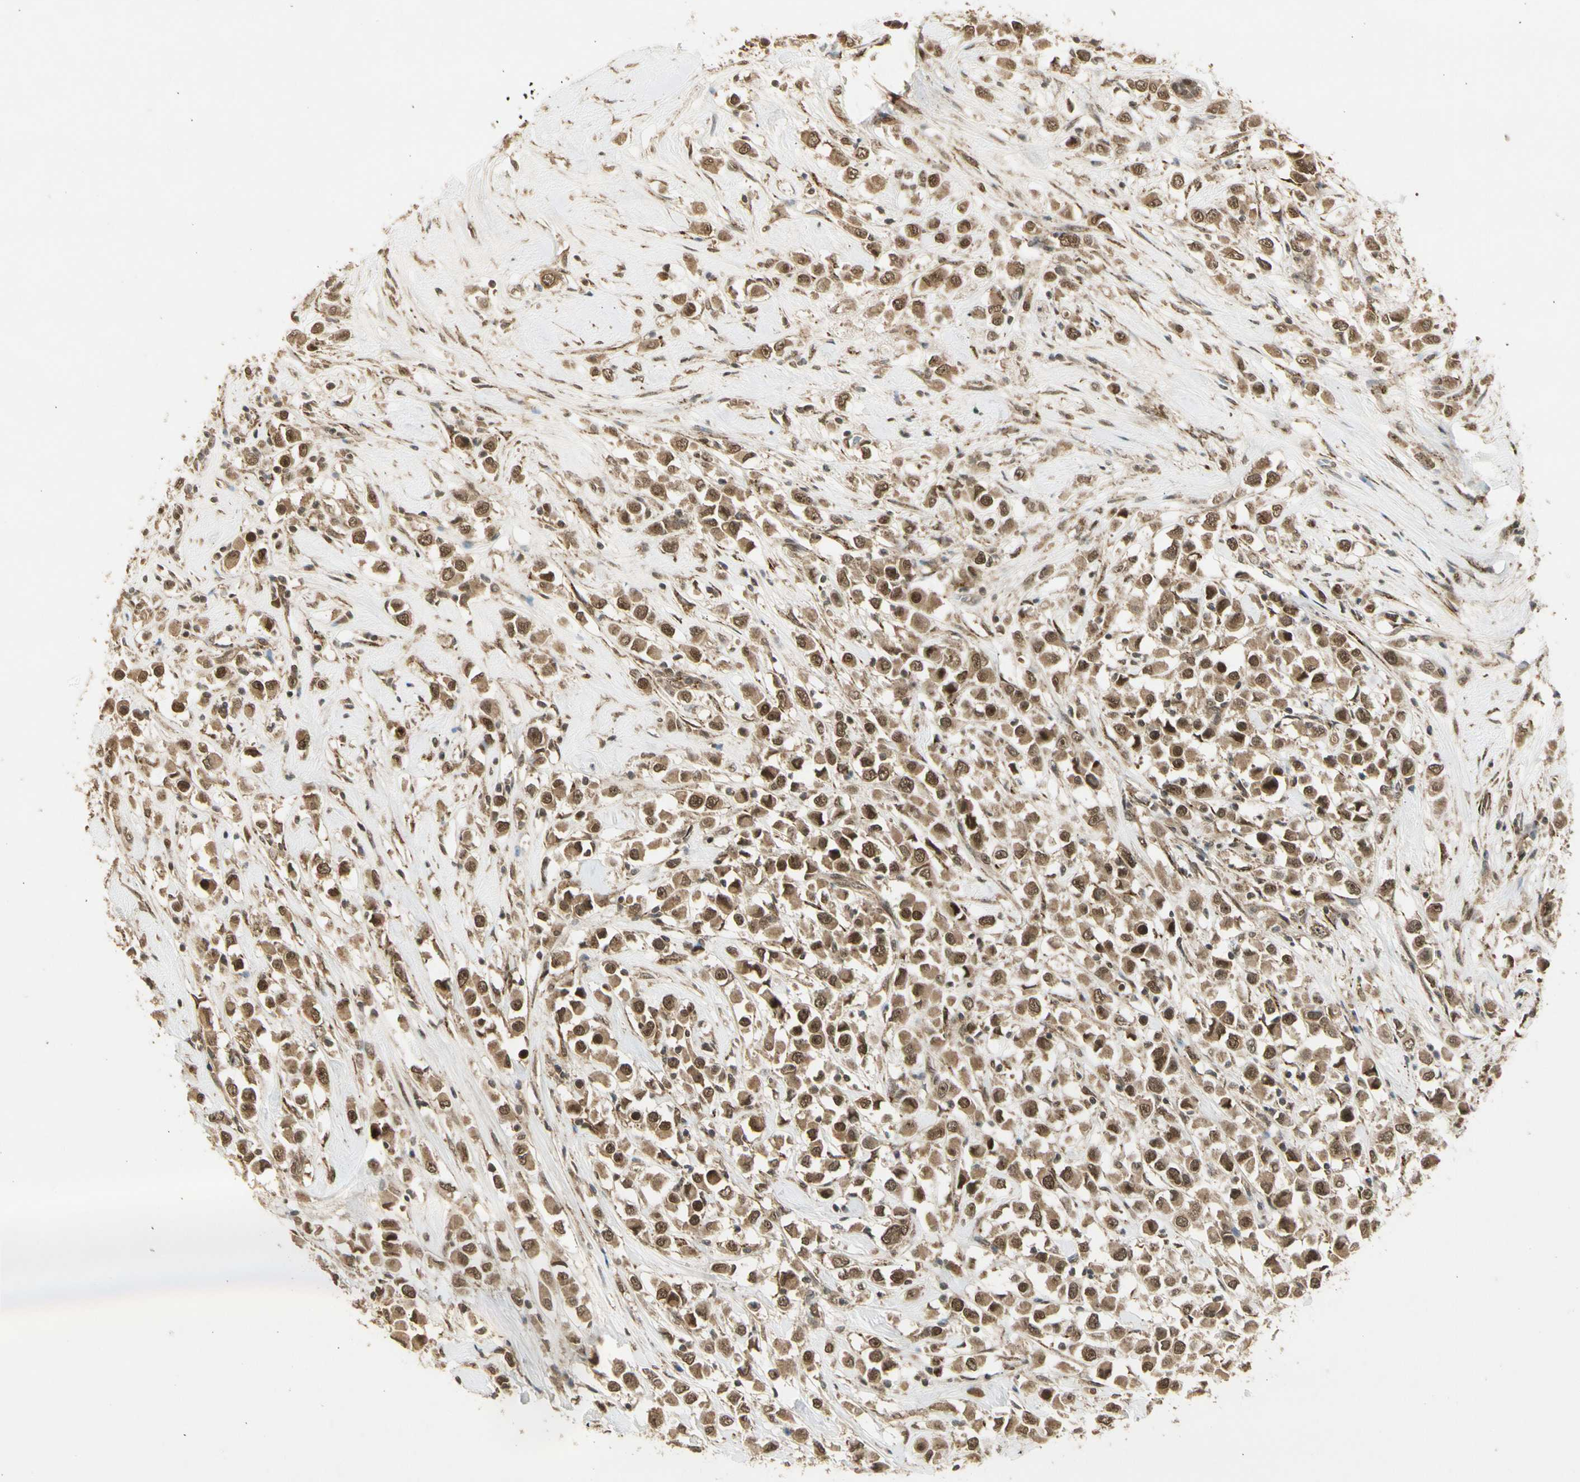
{"staining": {"intensity": "moderate", "quantity": ">75%", "location": "cytoplasmic/membranous,nuclear"}, "tissue": "breast cancer", "cell_type": "Tumor cells", "image_type": "cancer", "snomed": [{"axis": "morphology", "description": "Duct carcinoma"}, {"axis": "topography", "description": "Breast"}], "caption": "The immunohistochemical stain highlights moderate cytoplasmic/membranous and nuclear staining in tumor cells of breast invasive ductal carcinoma tissue.", "gene": "ZNF135", "patient": {"sex": "female", "age": 61}}